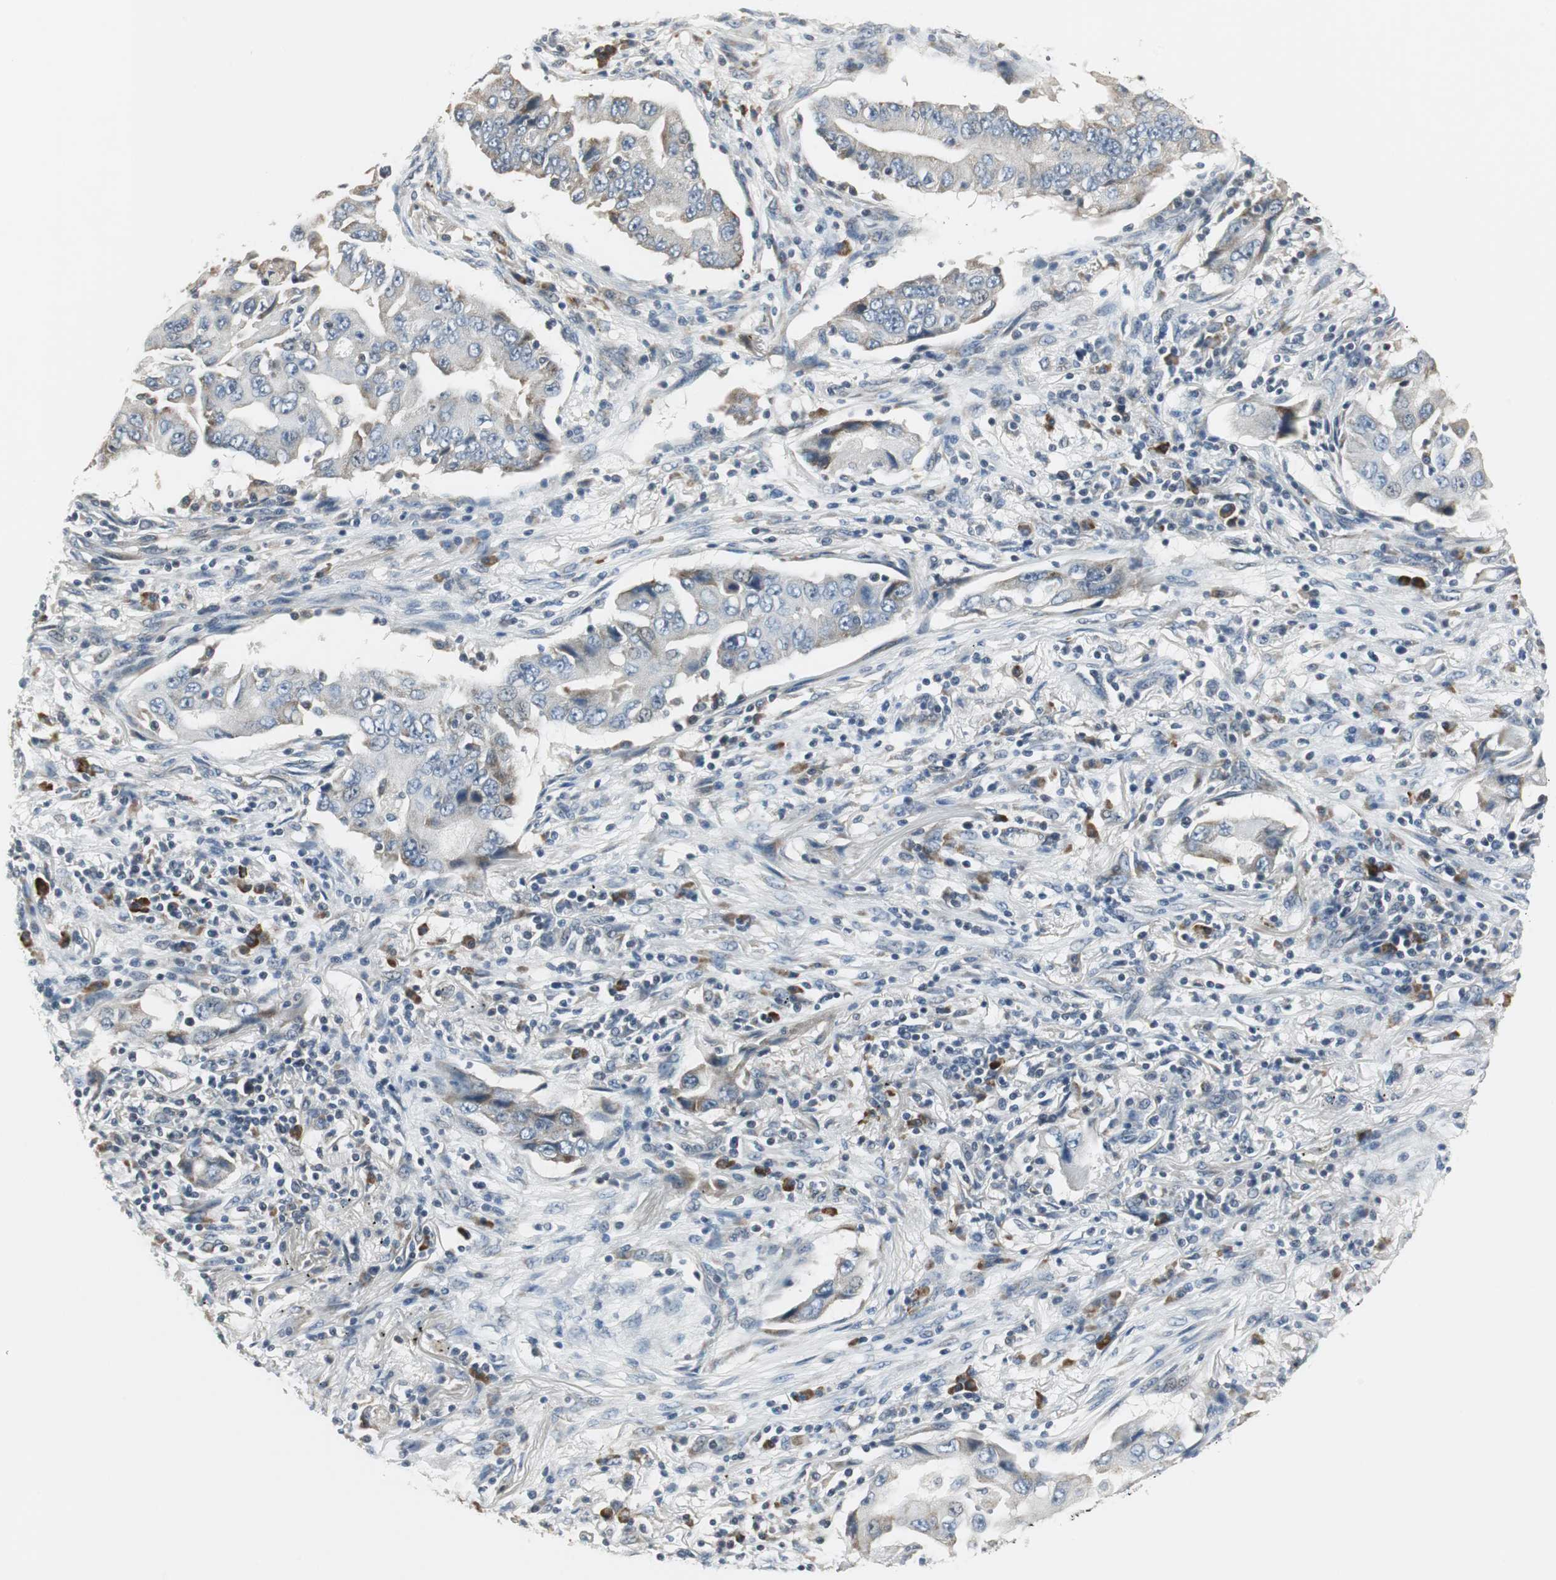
{"staining": {"intensity": "moderate", "quantity": "<25%", "location": "cytoplasmic/membranous"}, "tissue": "lung cancer", "cell_type": "Tumor cells", "image_type": "cancer", "snomed": [{"axis": "morphology", "description": "Adenocarcinoma, NOS"}, {"axis": "topography", "description": "Lung"}], "caption": "Immunohistochemical staining of lung adenocarcinoma shows low levels of moderate cytoplasmic/membranous positivity in about <25% of tumor cells.", "gene": "CCT5", "patient": {"sex": "female", "age": 65}}